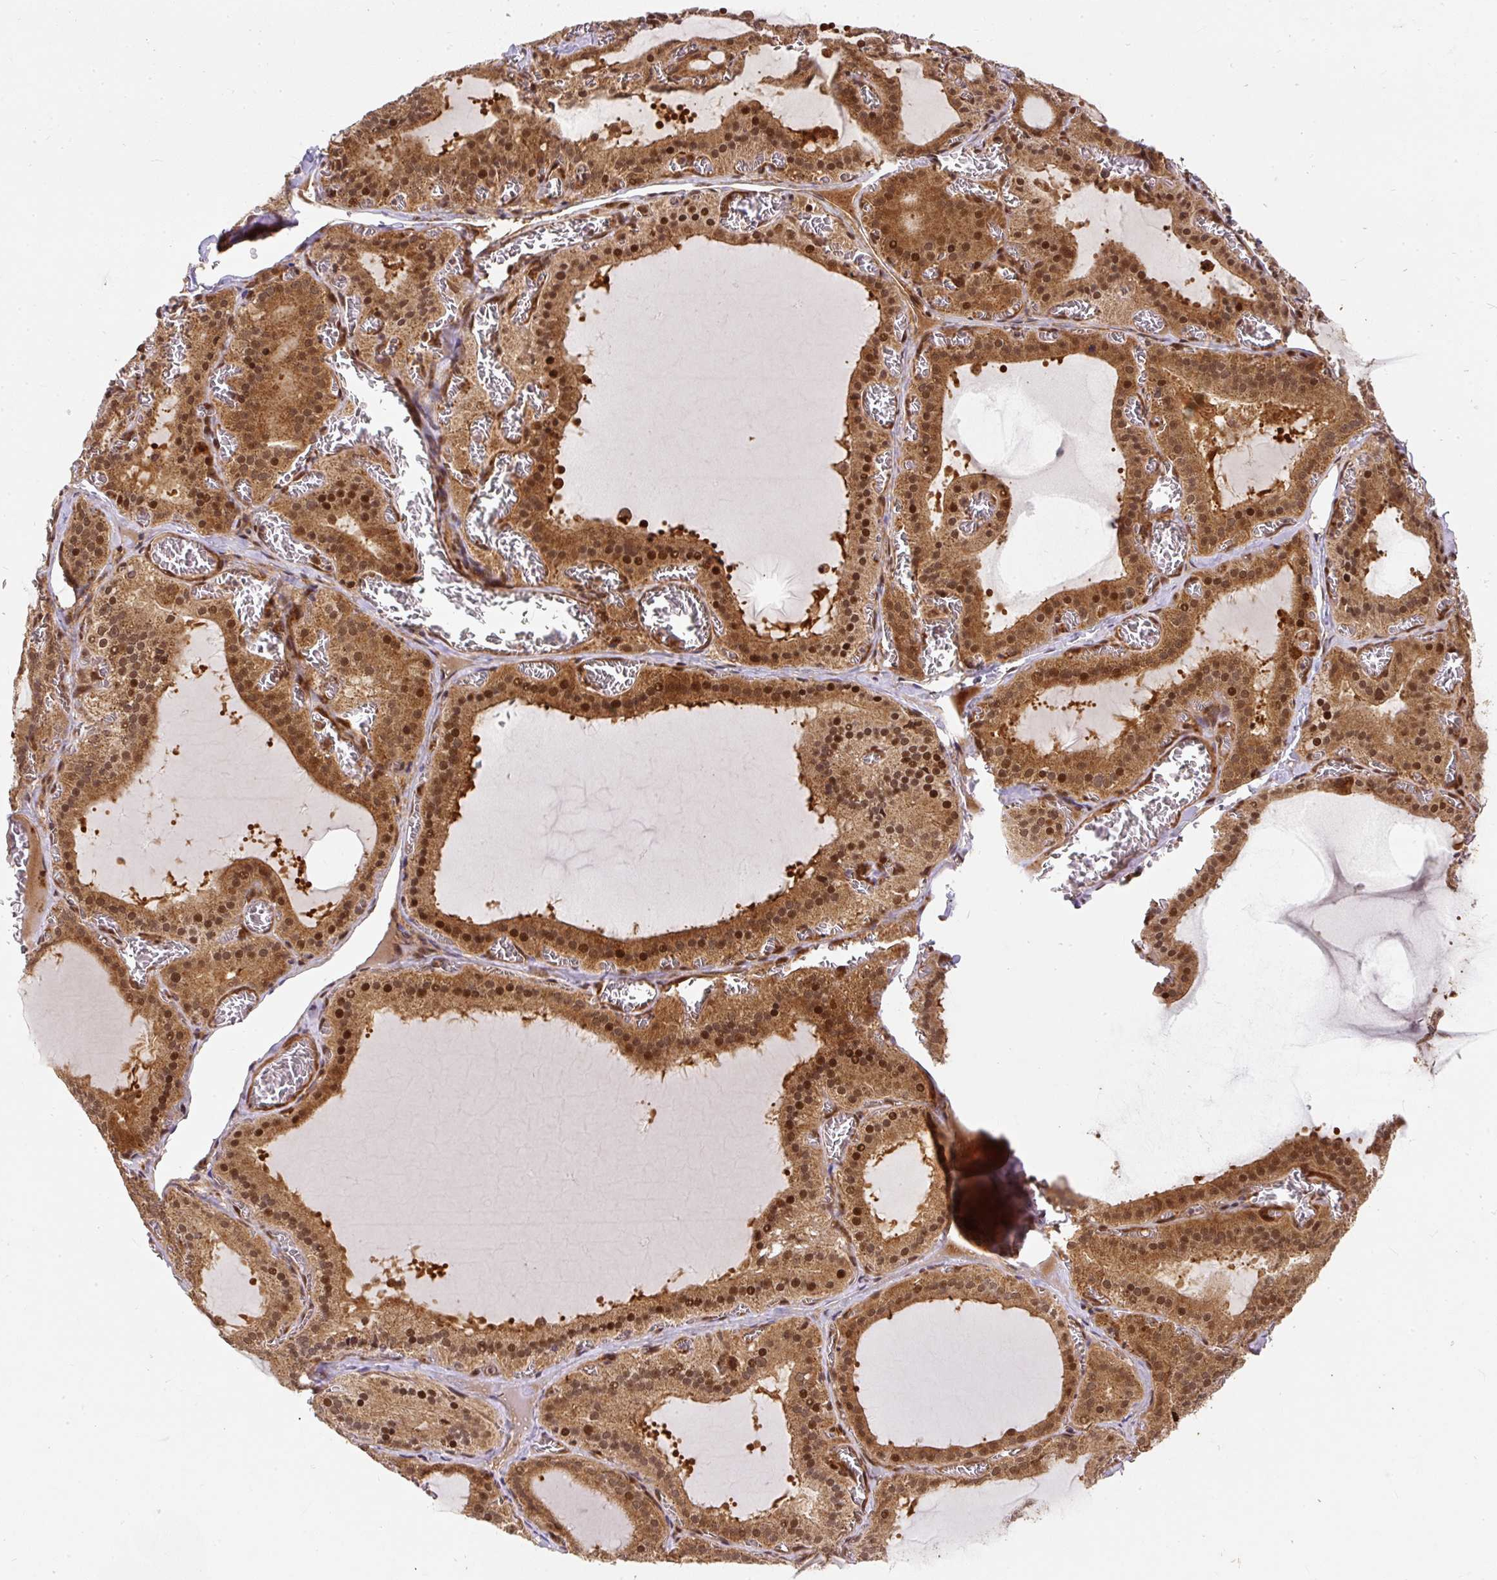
{"staining": {"intensity": "strong", "quantity": ">75%", "location": "cytoplasmic/membranous,nuclear"}, "tissue": "thyroid gland", "cell_type": "Glandular cells", "image_type": "normal", "snomed": [{"axis": "morphology", "description": "Normal tissue, NOS"}, {"axis": "topography", "description": "Thyroid gland"}], "caption": "Brown immunohistochemical staining in unremarkable human thyroid gland reveals strong cytoplasmic/membranous,nuclear positivity in about >75% of glandular cells. Ihc stains the protein of interest in brown and the nuclei are stained blue.", "gene": "PSMD1", "patient": {"sex": "female", "age": 30}}